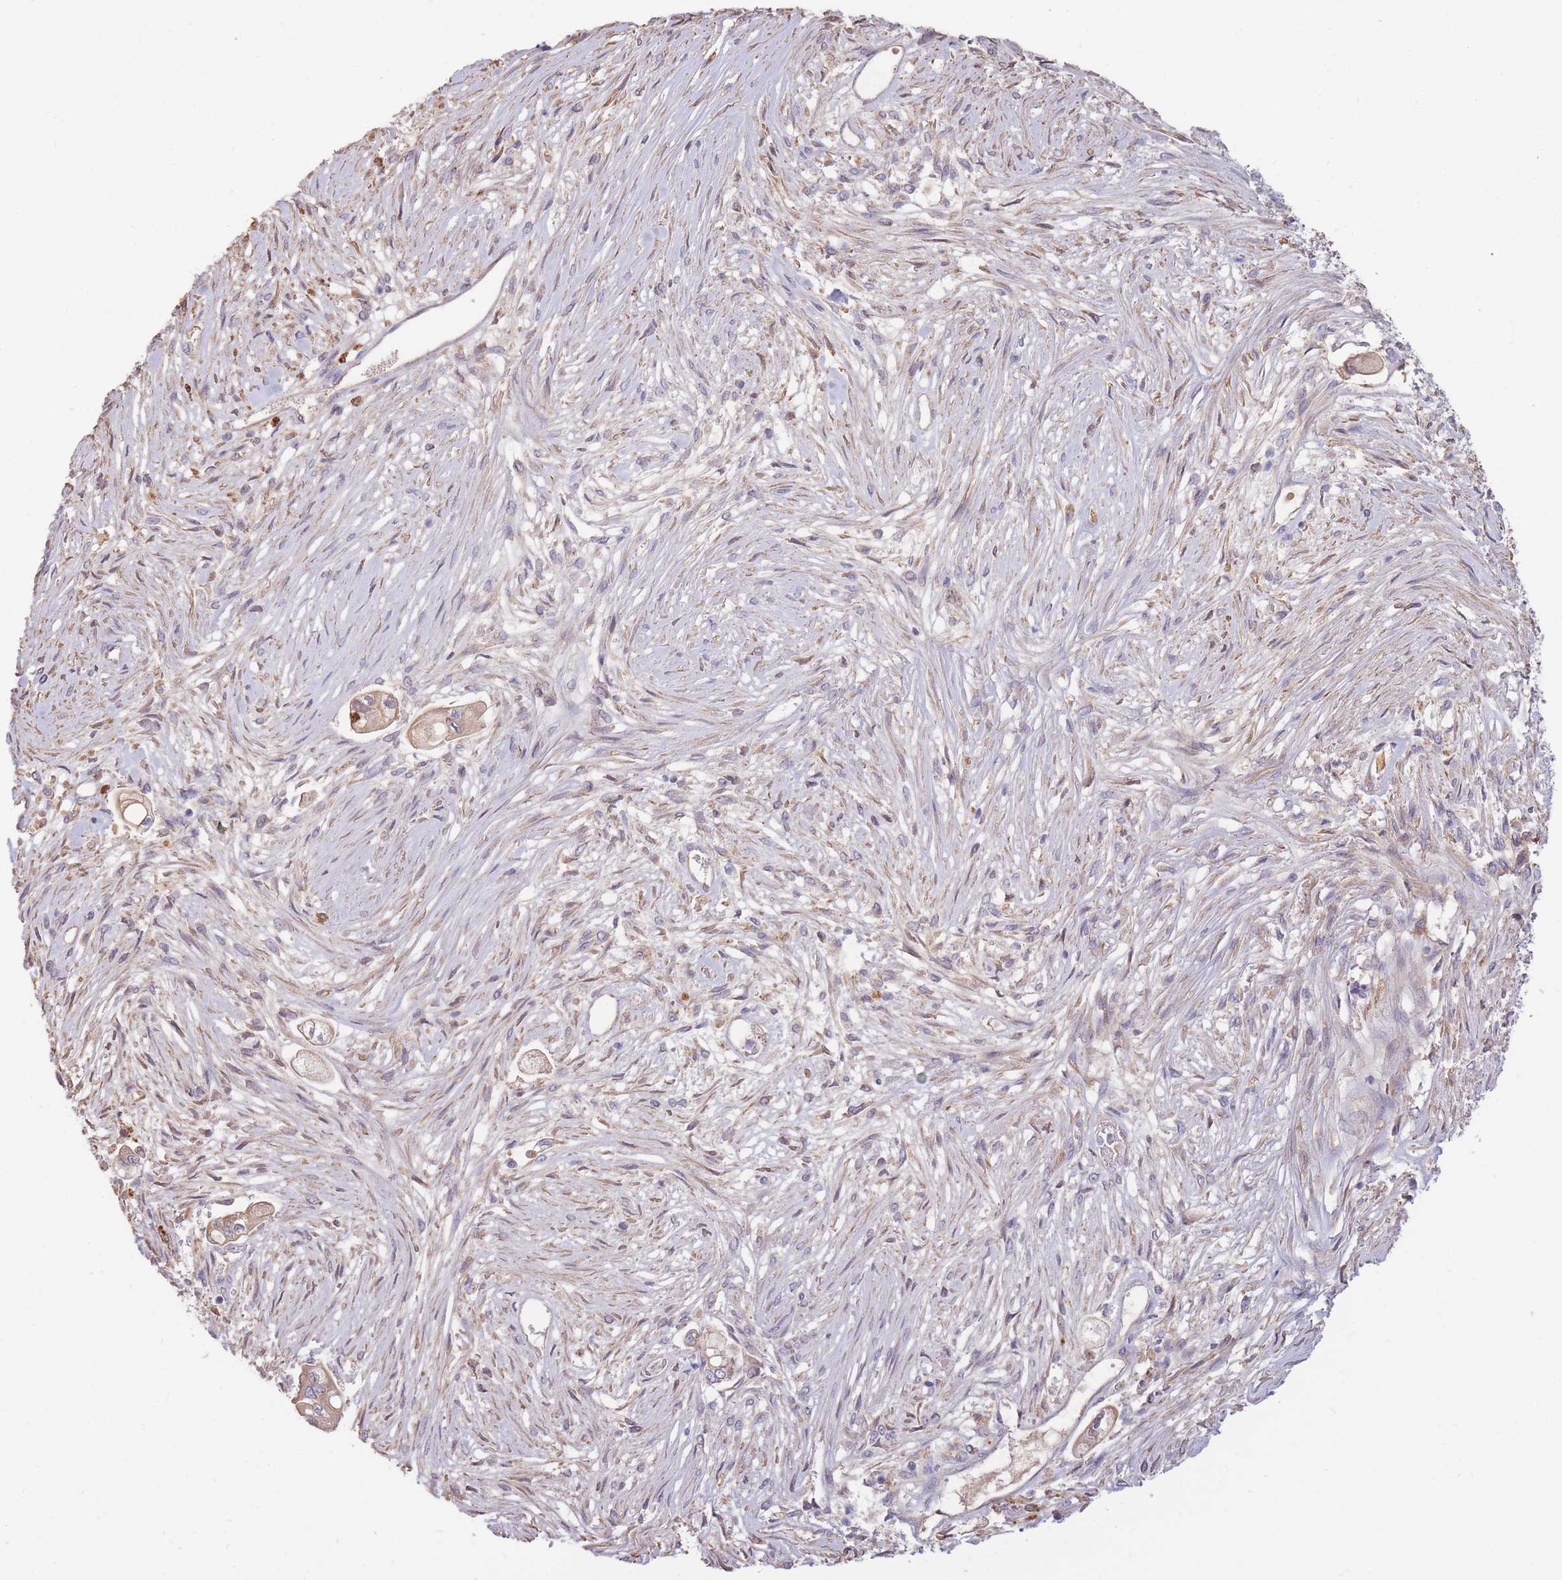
{"staining": {"intensity": "weak", "quantity": "<25%", "location": "cytoplasmic/membranous"}, "tissue": "pancreatic cancer", "cell_type": "Tumor cells", "image_type": "cancer", "snomed": [{"axis": "morphology", "description": "Adenocarcinoma, NOS"}, {"axis": "topography", "description": "Pancreas"}], "caption": "Immunohistochemical staining of pancreatic adenocarcinoma demonstrates no significant positivity in tumor cells. The staining is performed using DAB brown chromogen with nuclei counter-stained in using hematoxylin.", "gene": "RGS14", "patient": {"sex": "female", "age": 69}}